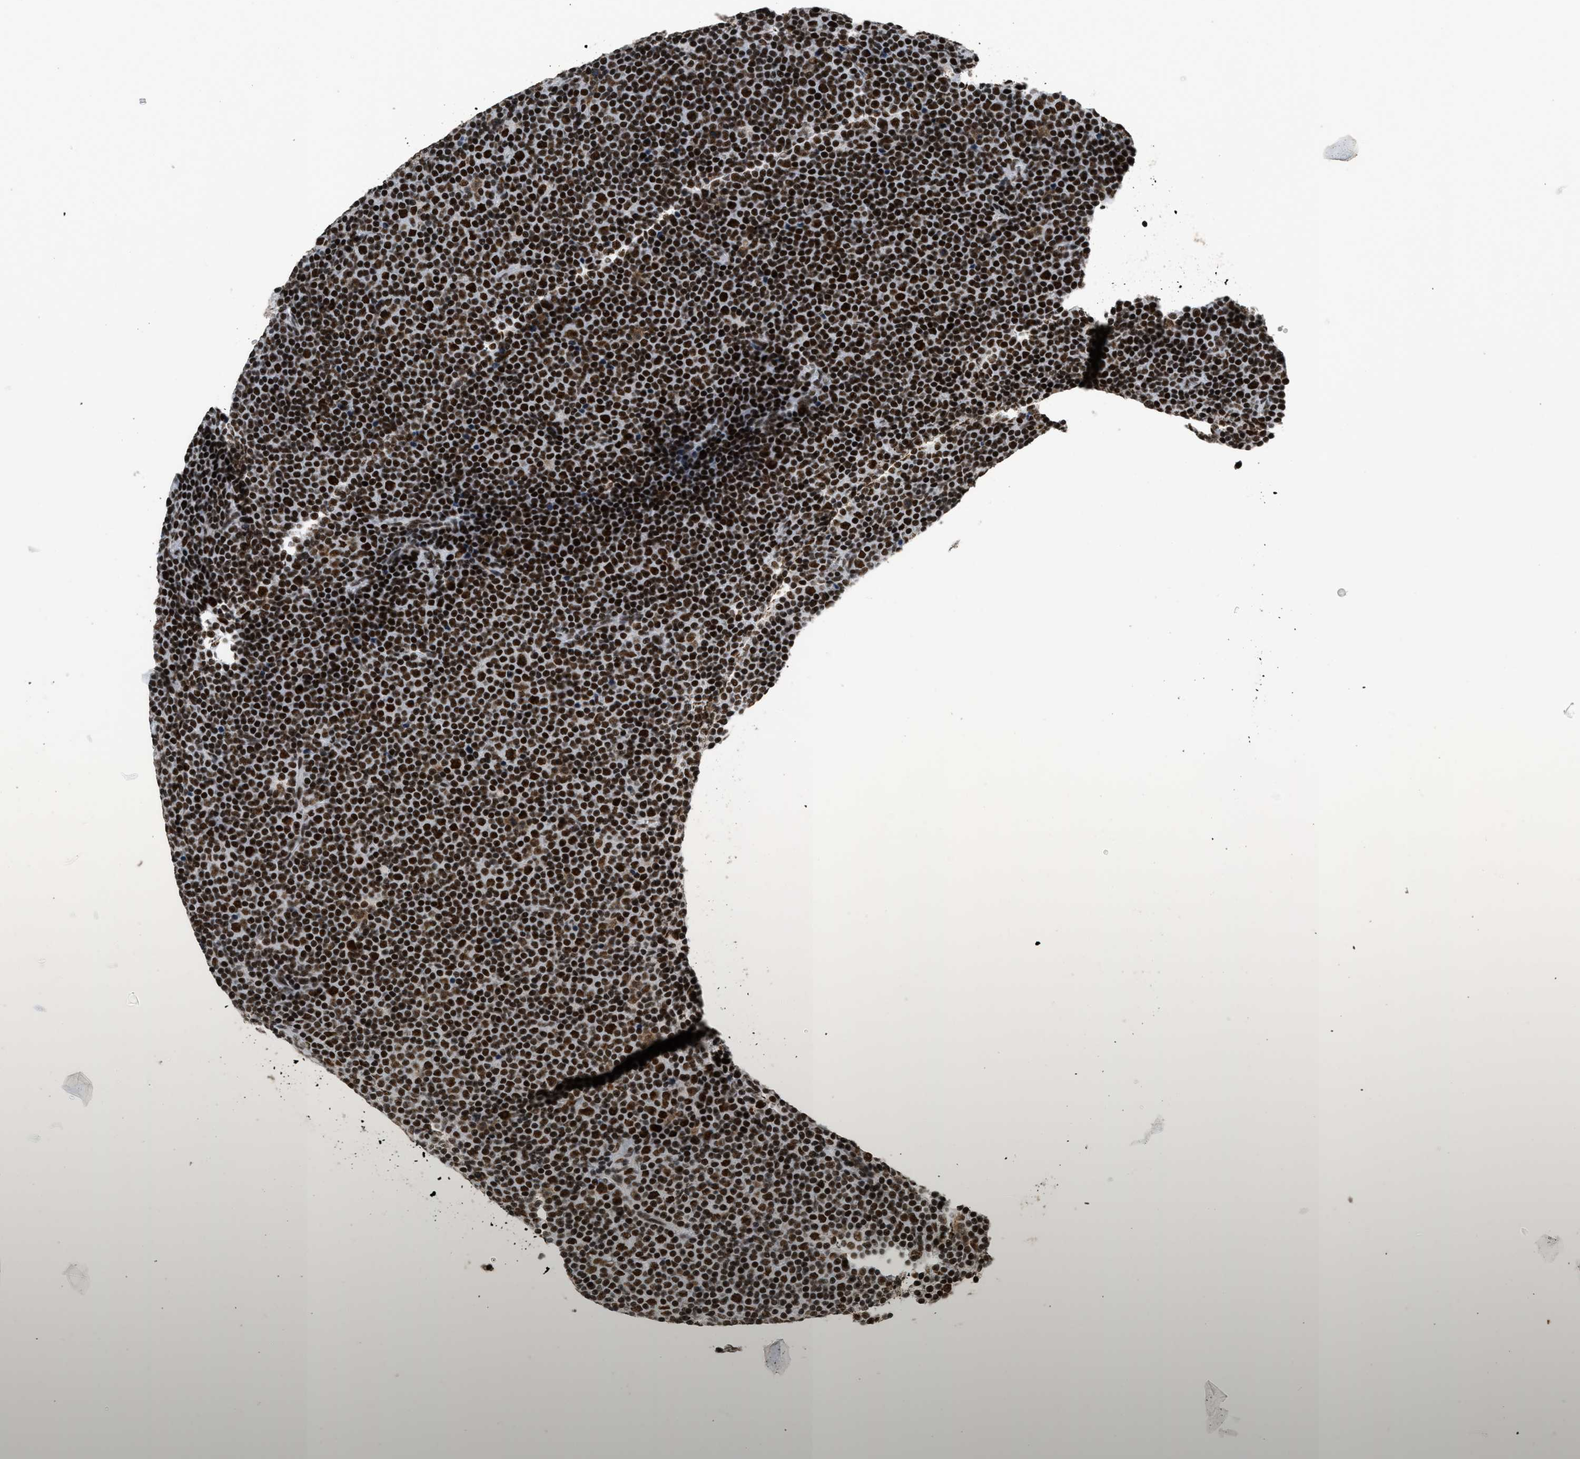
{"staining": {"intensity": "strong", "quantity": ">75%", "location": "nuclear"}, "tissue": "lymphoma", "cell_type": "Tumor cells", "image_type": "cancer", "snomed": [{"axis": "morphology", "description": "Malignant lymphoma, non-Hodgkin's type, Low grade"}, {"axis": "topography", "description": "Lymph node"}], "caption": "Protein expression analysis of human lymphoma reveals strong nuclear positivity in approximately >75% of tumor cells. (DAB IHC with brightfield microscopy, high magnification).", "gene": "SMARCB1", "patient": {"sex": "female", "age": 67}}